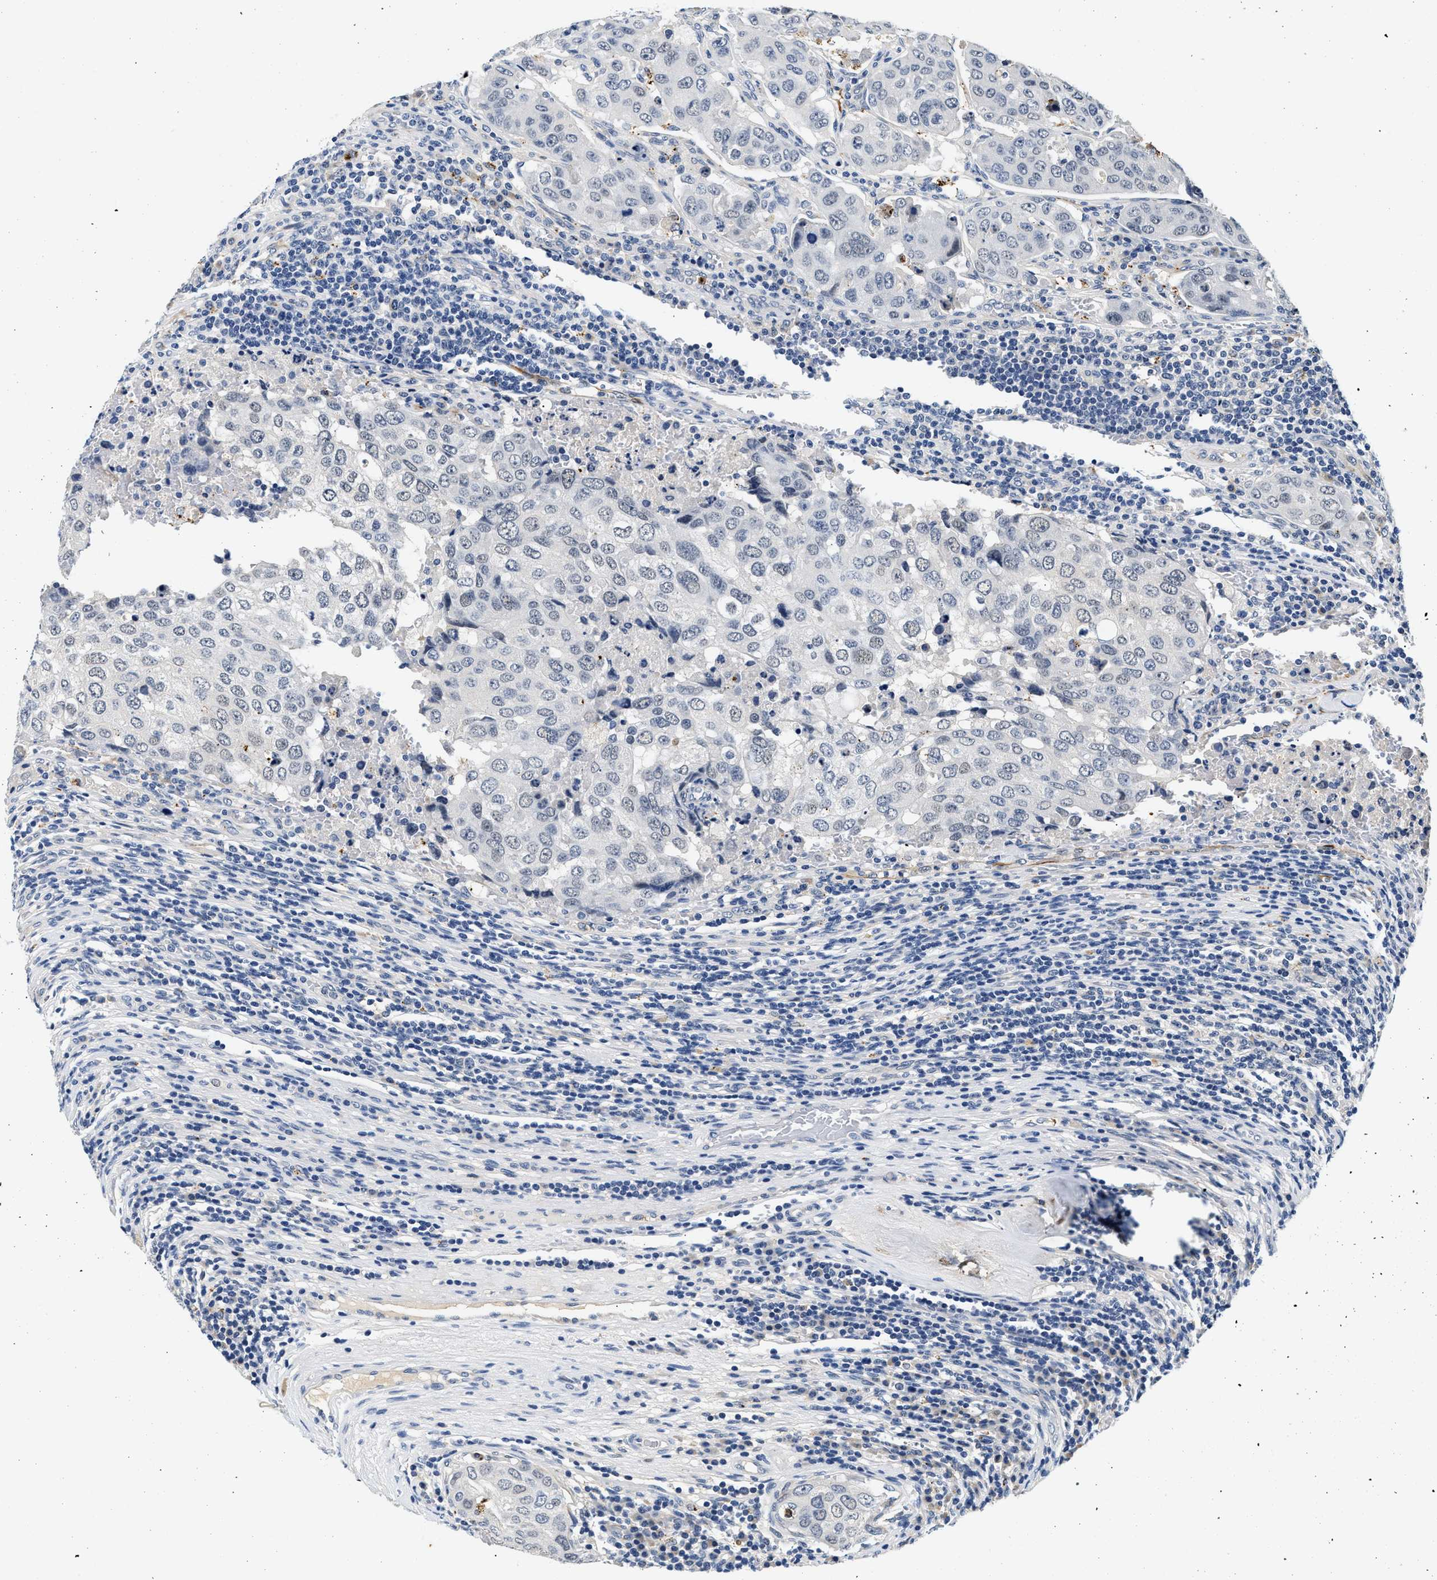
{"staining": {"intensity": "negative", "quantity": "none", "location": "none"}, "tissue": "urothelial cancer", "cell_type": "Tumor cells", "image_type": "cancer", "snomed": [{"axis": "morphology", "description": "Urothelial carcinoma, High grade"}, {"axis": "topography", "description": "Lymph node"}, {"axis": "topography", "description": "Urinary bladder"}], "caption": "This is a histopathology image of immunohistochemistry staining of high-grade urothelial carcinoma, which shows no staining in tumor cells. (DAB immunohistochemistry, high magnification).", "gene": "MED22", "patient": {"sex": "male", "age": 51}}